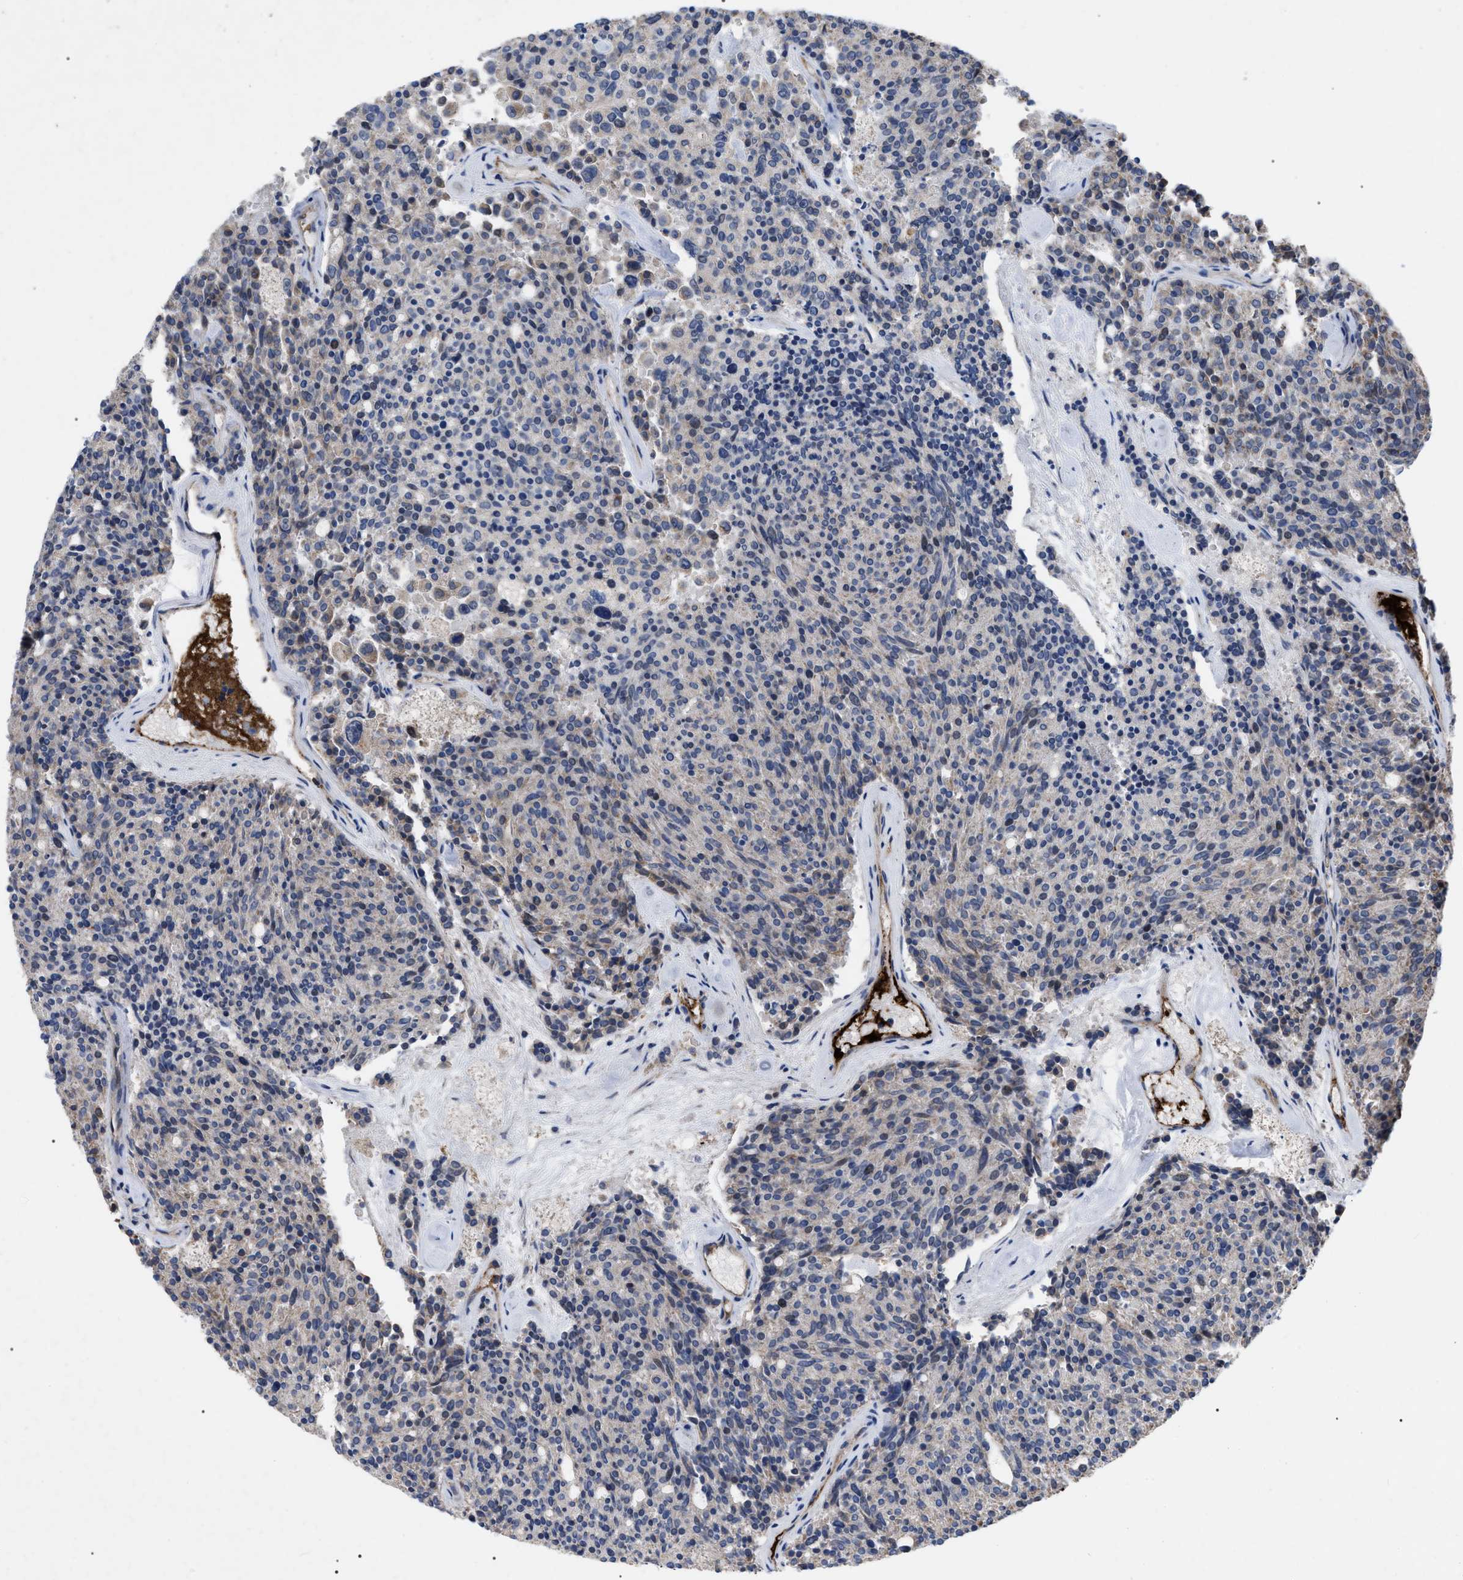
{"staining": {"intensity": "negative", "quantity": "none", "location": "none"}, "tissue": "carcinoid", "cell_type": "Tumor cells", "image_type": "cancer", "snomed": [{"axis": "morphology", "description": "Carcinoid, malignant, NOS"}, {"axis": "topography", "description": "Pancreas"}], "caption": "Tumor cells show no significant protein expression in carcinoid. (DAB (3,3'-diaminobenzidine) immunohistochemistry, high magnification).", "gene": "FAM171A2", "patient": {"sex": "female", "age": 54}}